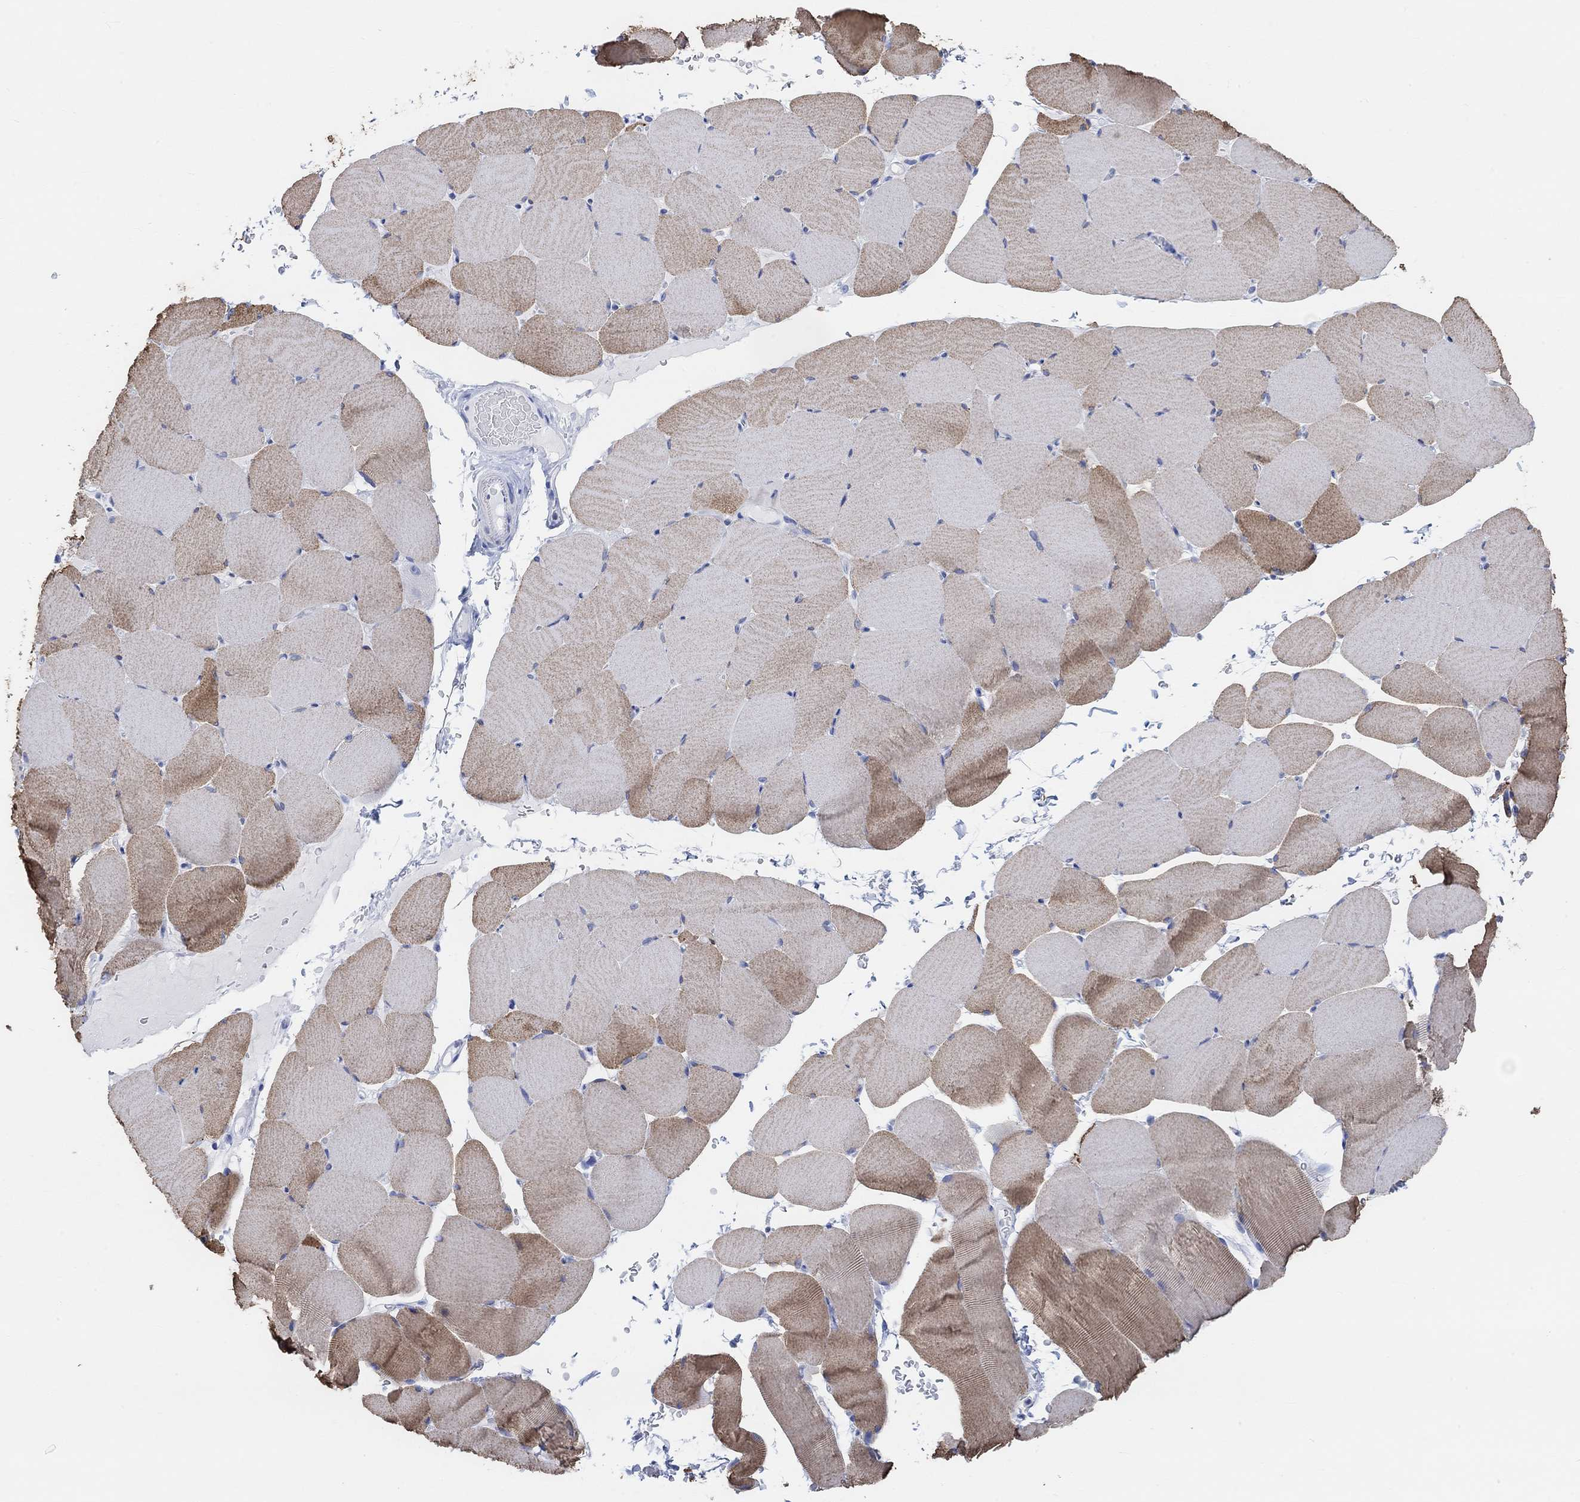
{"staining": {"intensity": "moderate", "quantity": "<25%", "location": "cytoplasmic/membranous"}, "tissue": "skeletal muscle", "cell_type": "Myocytes", "image_type": "normal", "snomed": [{"axis": "morphology", "description": "Normal tissue, NOS"}, {"axis": "topography", "description": "Skeletal muscle"}], "caption": "This is a photomicrograph of IHC staining of normal skeletal muscle, which shows moderate expression in the cytoplasmic/membranous of myocytes.", "gene": "ENO4", "patient": {"sex": "female", "age": 37}}